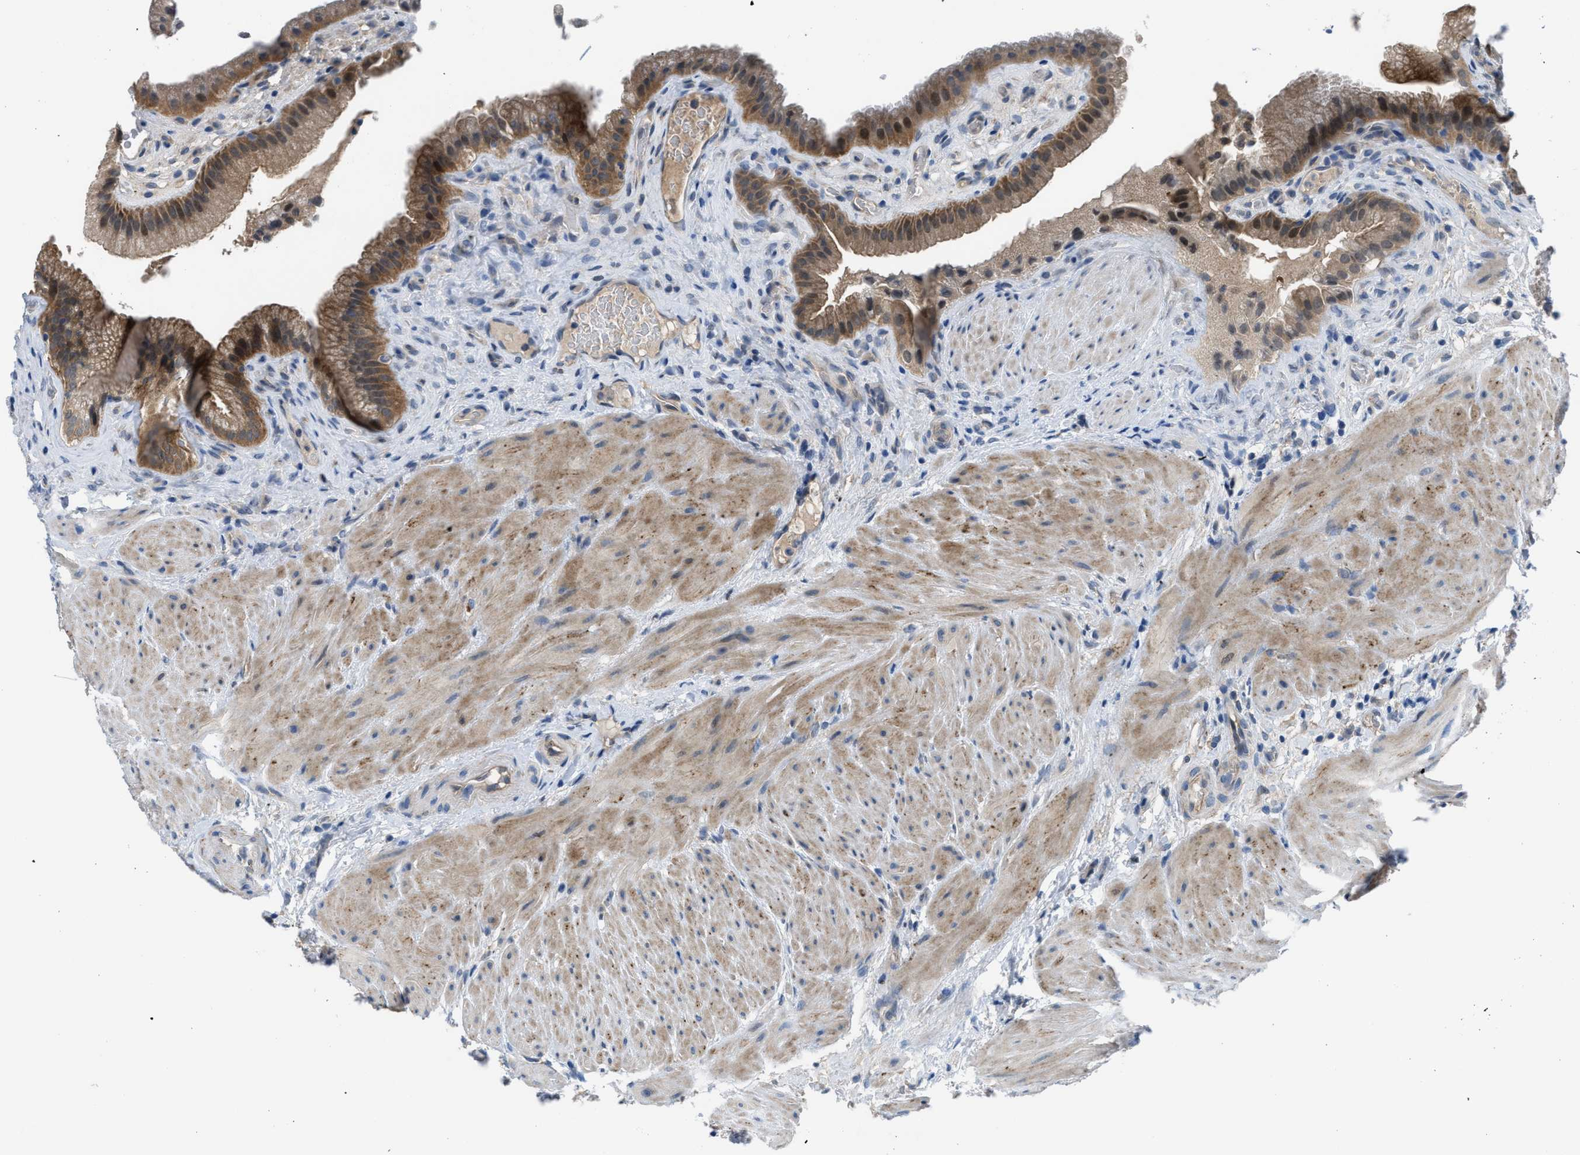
{"staining": {"intensity": "moderate", "quantity": ">75%", "location": "cytoplasmic/membranous,nuclear"}, "tissue": "gallbladder", "cell_type": "Glandular cells", "image_type": "normal", "snomed": [{"axis": "morphology", "description": "Normal tissue, NOS"}, {"axis": "topography", "description": "Gallbladder"}], "caption": "About >75% of glandular cells in unremarkable human gallbladder demonstrate moderate cytoplasmic/membranous,nuclear protein staining as visualized by brown immunohistochemical staining.", "gene": "BAZ2B", "patient": {"sex": "male", "age": 49}}